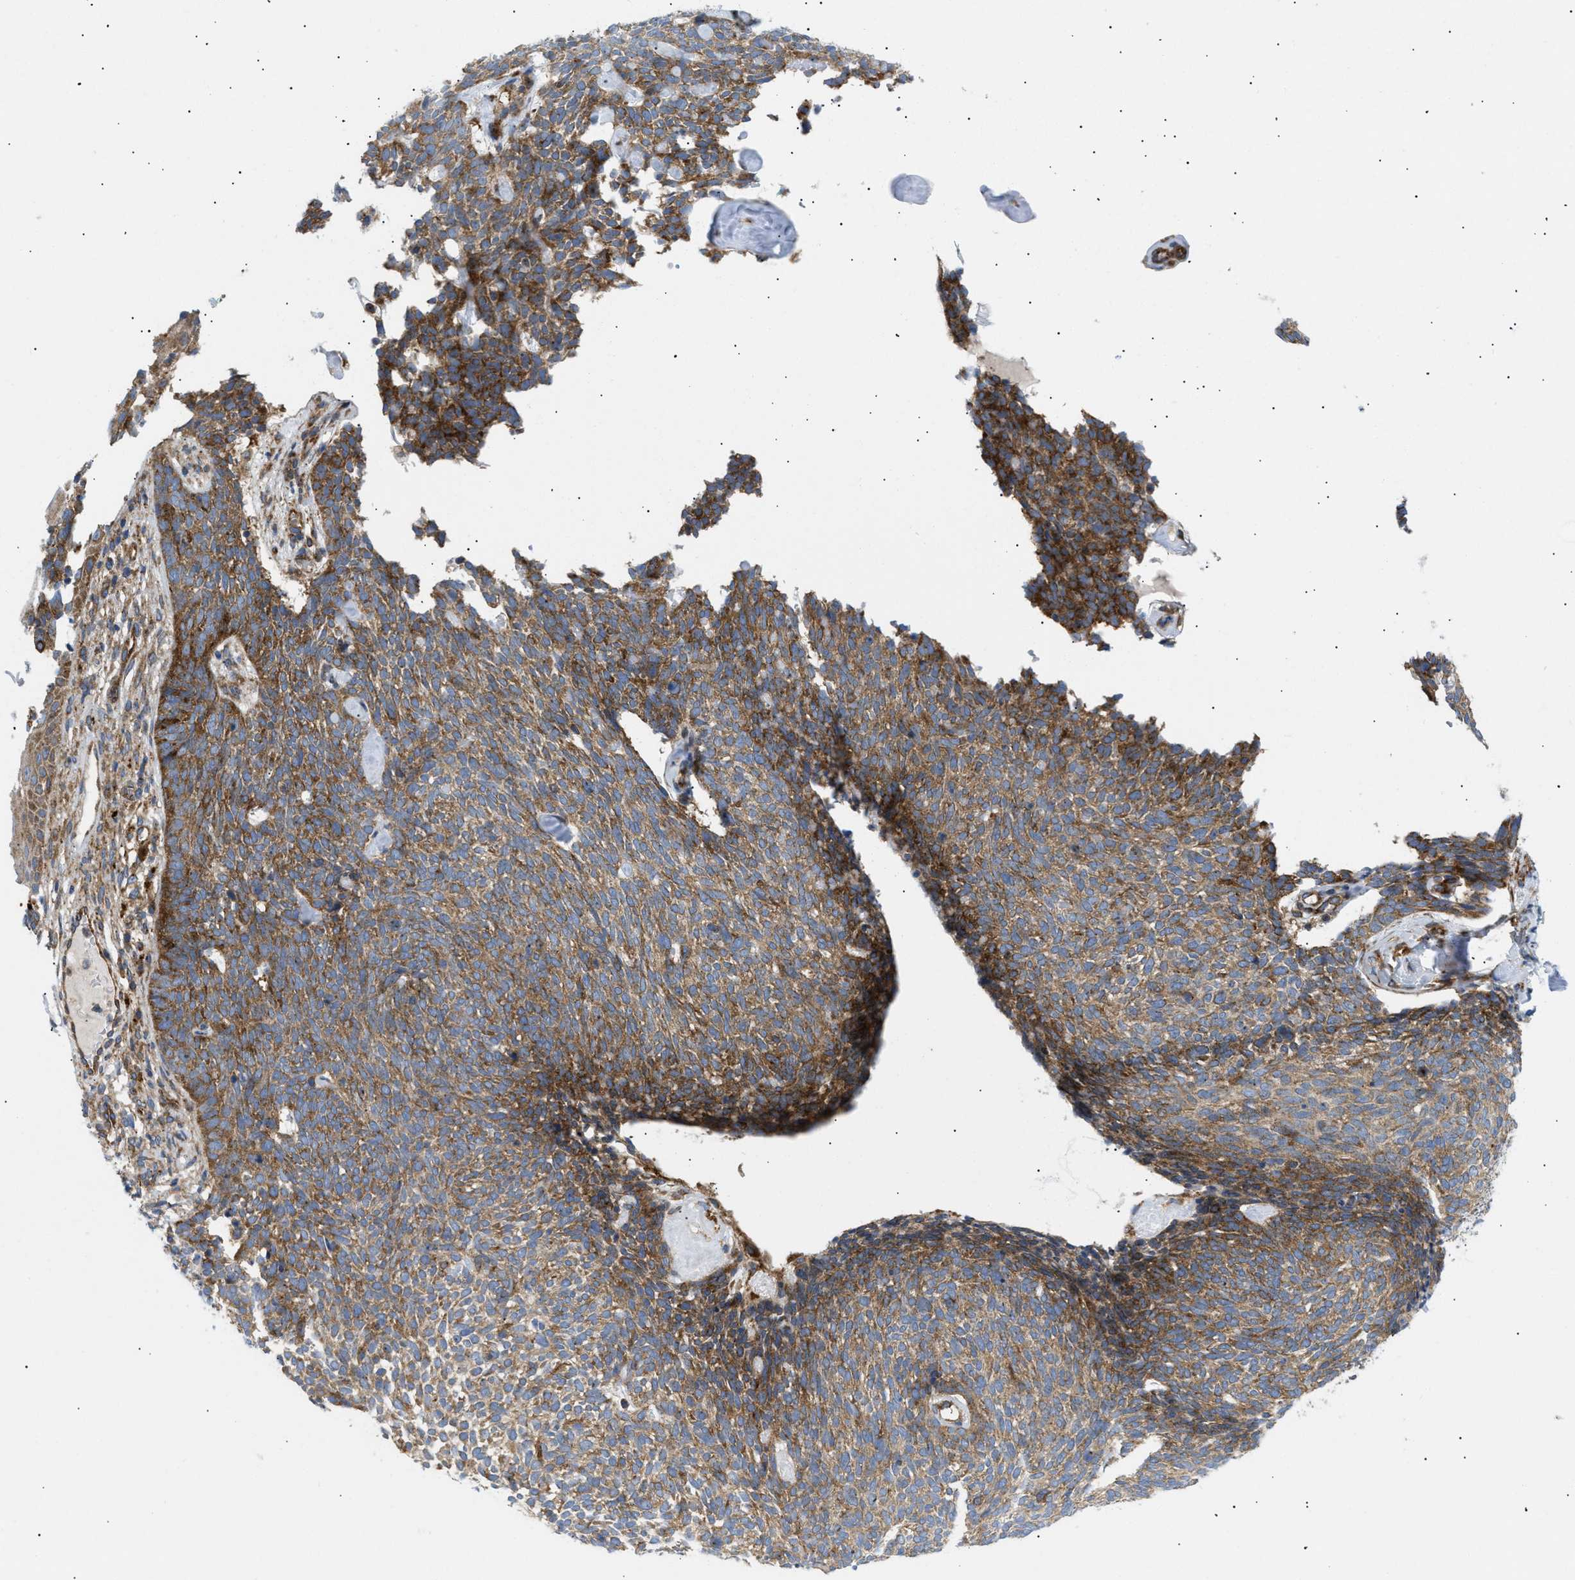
{"staining": {"intensity": "moderate", "quantity": ">75%", "location": "cytoplasmic/membranous"}, "tissue": "skin cancer", "cell_type": "Tumor cells", "image_type": "cancer", "snomed": [{"axis": "morphology", "description": "Basal cell carcinoma"}, {"axis": "topography", "description": "Skin"}], "caption": "Immunohistochemistry image of neoplastic tissue: human skin basal cell carcinoma stained using IHC displays medium levels of moderate protein expression localized specifically in the cytoplasmic/membranous of tumor cells, appearing as a cytoplasmic/membranous brown color.", "gene": "DCTN4", "patient": {"sex": "female", "age": 84}}